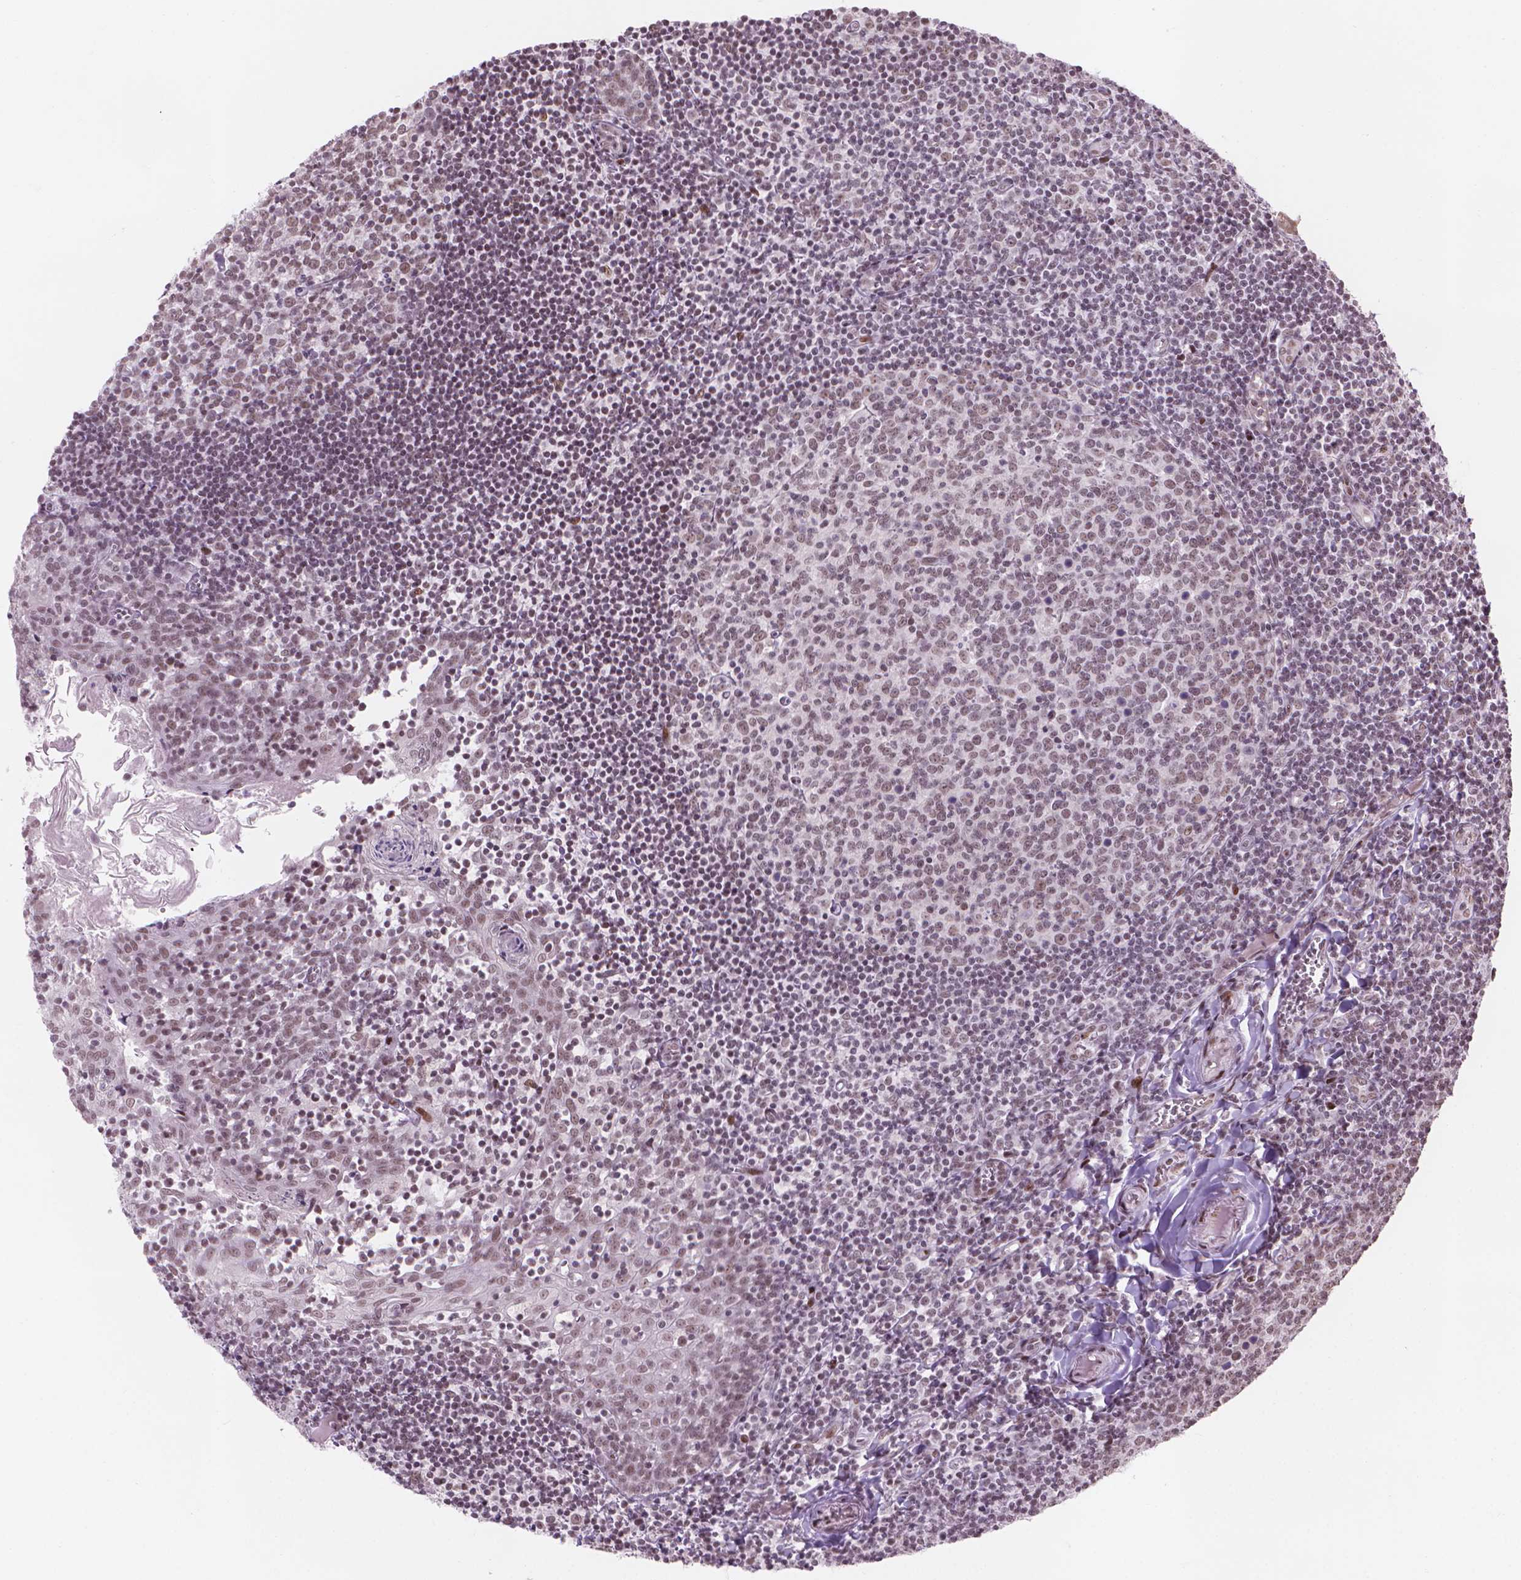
{"staining": {"intensity": "weak", "quantity": "25%-75%", "location": "nuclear"}, "tissue": "lymph node", "cell_type": "Germinal center cells", "image_type": "normal", "snomed": [{"axis": "morphology", "description": "Normal tissue, NOS"}, {"axis": "topography", "description": "Lymph node"}], "caption": "Weak nuclear staining is present in approximately 25%-75% of germinal center cells in unremarkable lymph node.", "gene": "HES7", "patient": {"sex": "female", "age": 21}}